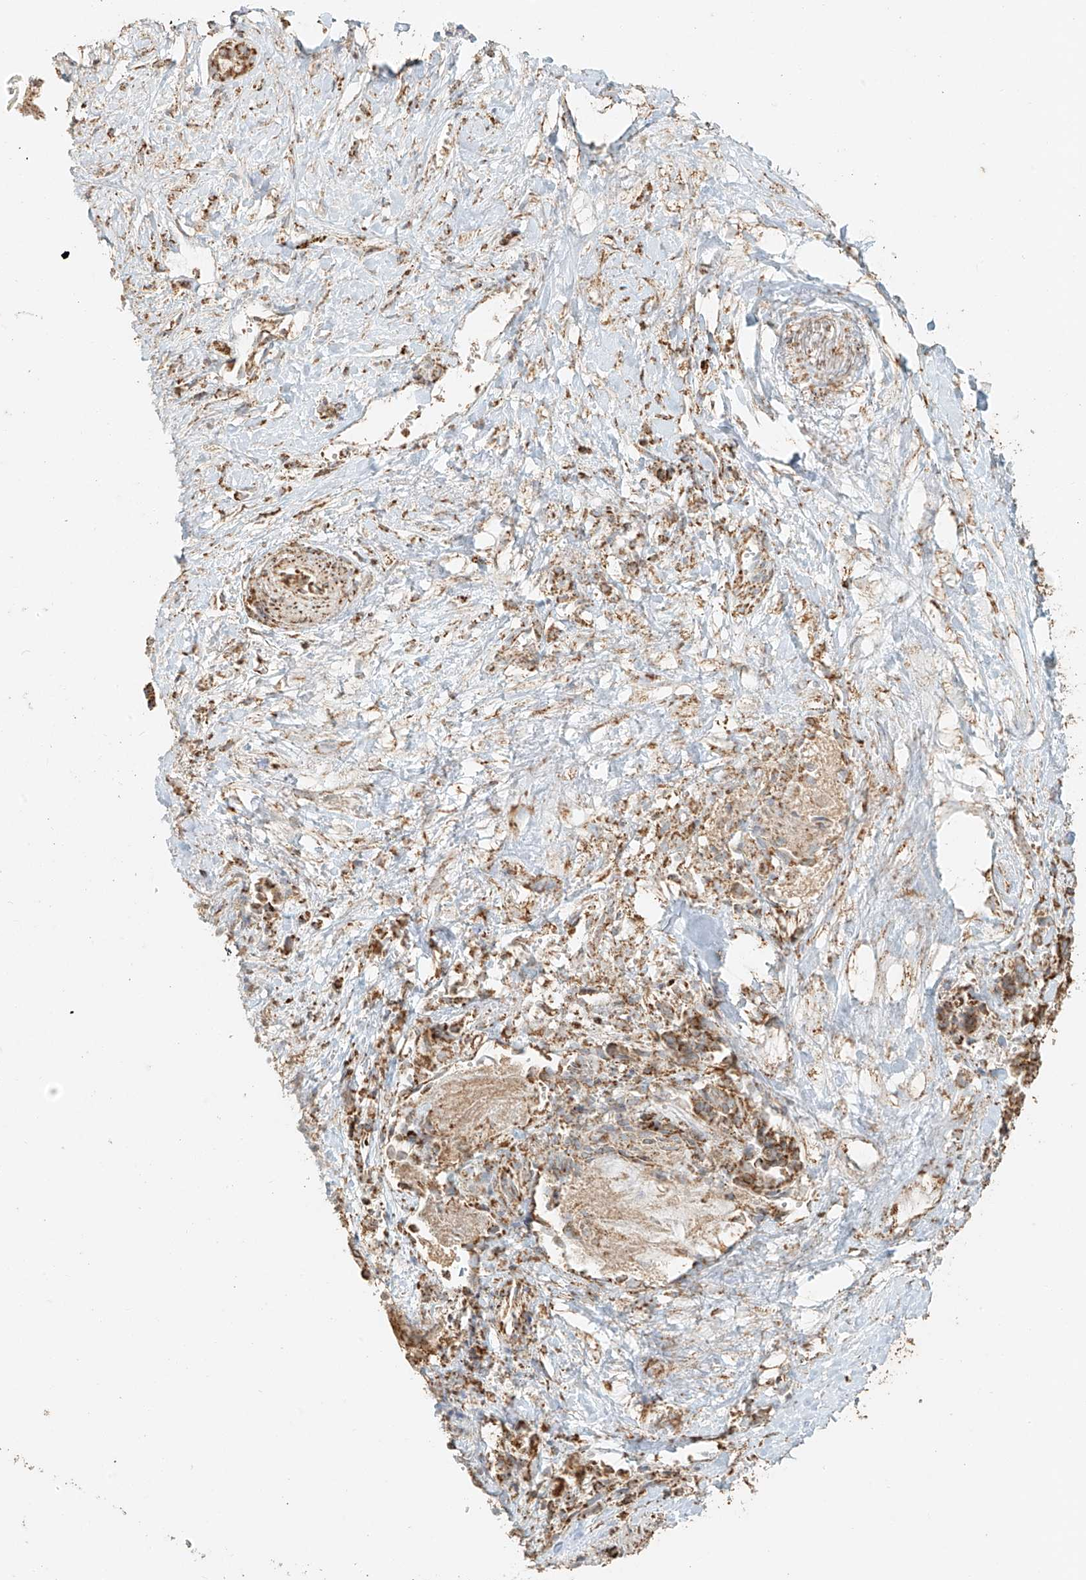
{"staining": {"intensity": "moderate", "quantity": ">75%", "location": "cytoplasmic/membranous"}, "tissue": "liver cancer", "cell_type": "Tumor cells", "image_type": "cancer", "snomed": [{"axis": "morphology", "description": "Cholangiocarcinoma"}, {"axis": "topography", "description": "Liver"}], "caption": "Brown immunohistochemical staining in liver cancer shows moderate cytoplasmic/membranous staining in about >75% of tumor cells. Using DAB (3,3'-diaminobenzidine) (brown) and hematoxylin (blue) stains, captured at high magnification using brightfield microscopy.", "gene": "MIPEP", "patient": {"sex": "female", "age": 75}}